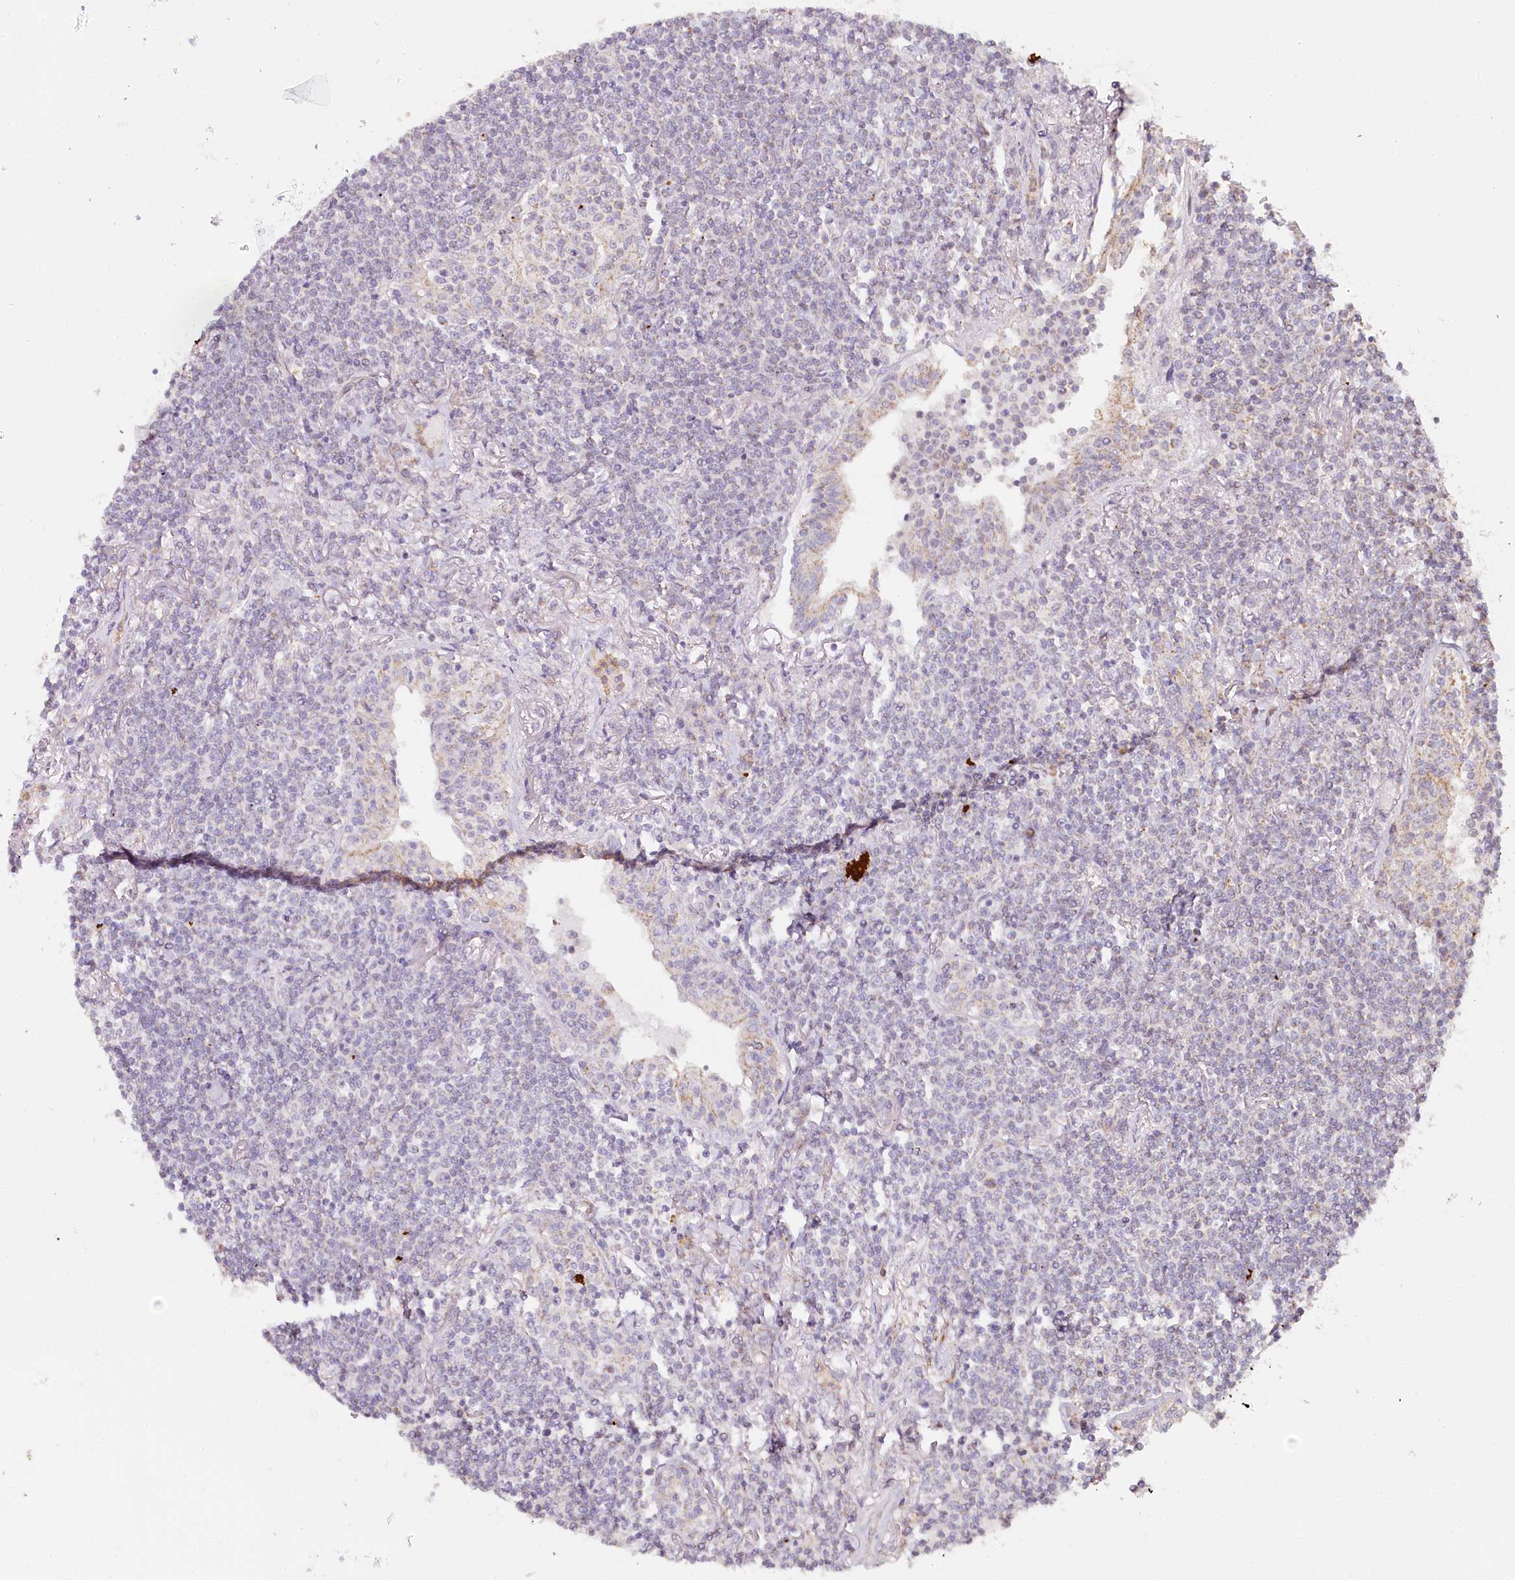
{"staining": {"intensity": "negative", "quantity": "none", "location": "none"}, "tissue": "lymphoma", "cell_type": "Tumor cells", "image_type": "cancer", "snomed": [{"axis": "morphology", "description": "Malignant lymphoma, non-Hodgkin's type, Low grade"}, {"axis": "topography", "description": "Lung"}], "caption": "Tumor cells show no significant positivity in low-grade malignant lymphoma, non-Hodgkin's type.", "gene": "MMP25", "patient": {"sex": "female", "age": 71}}